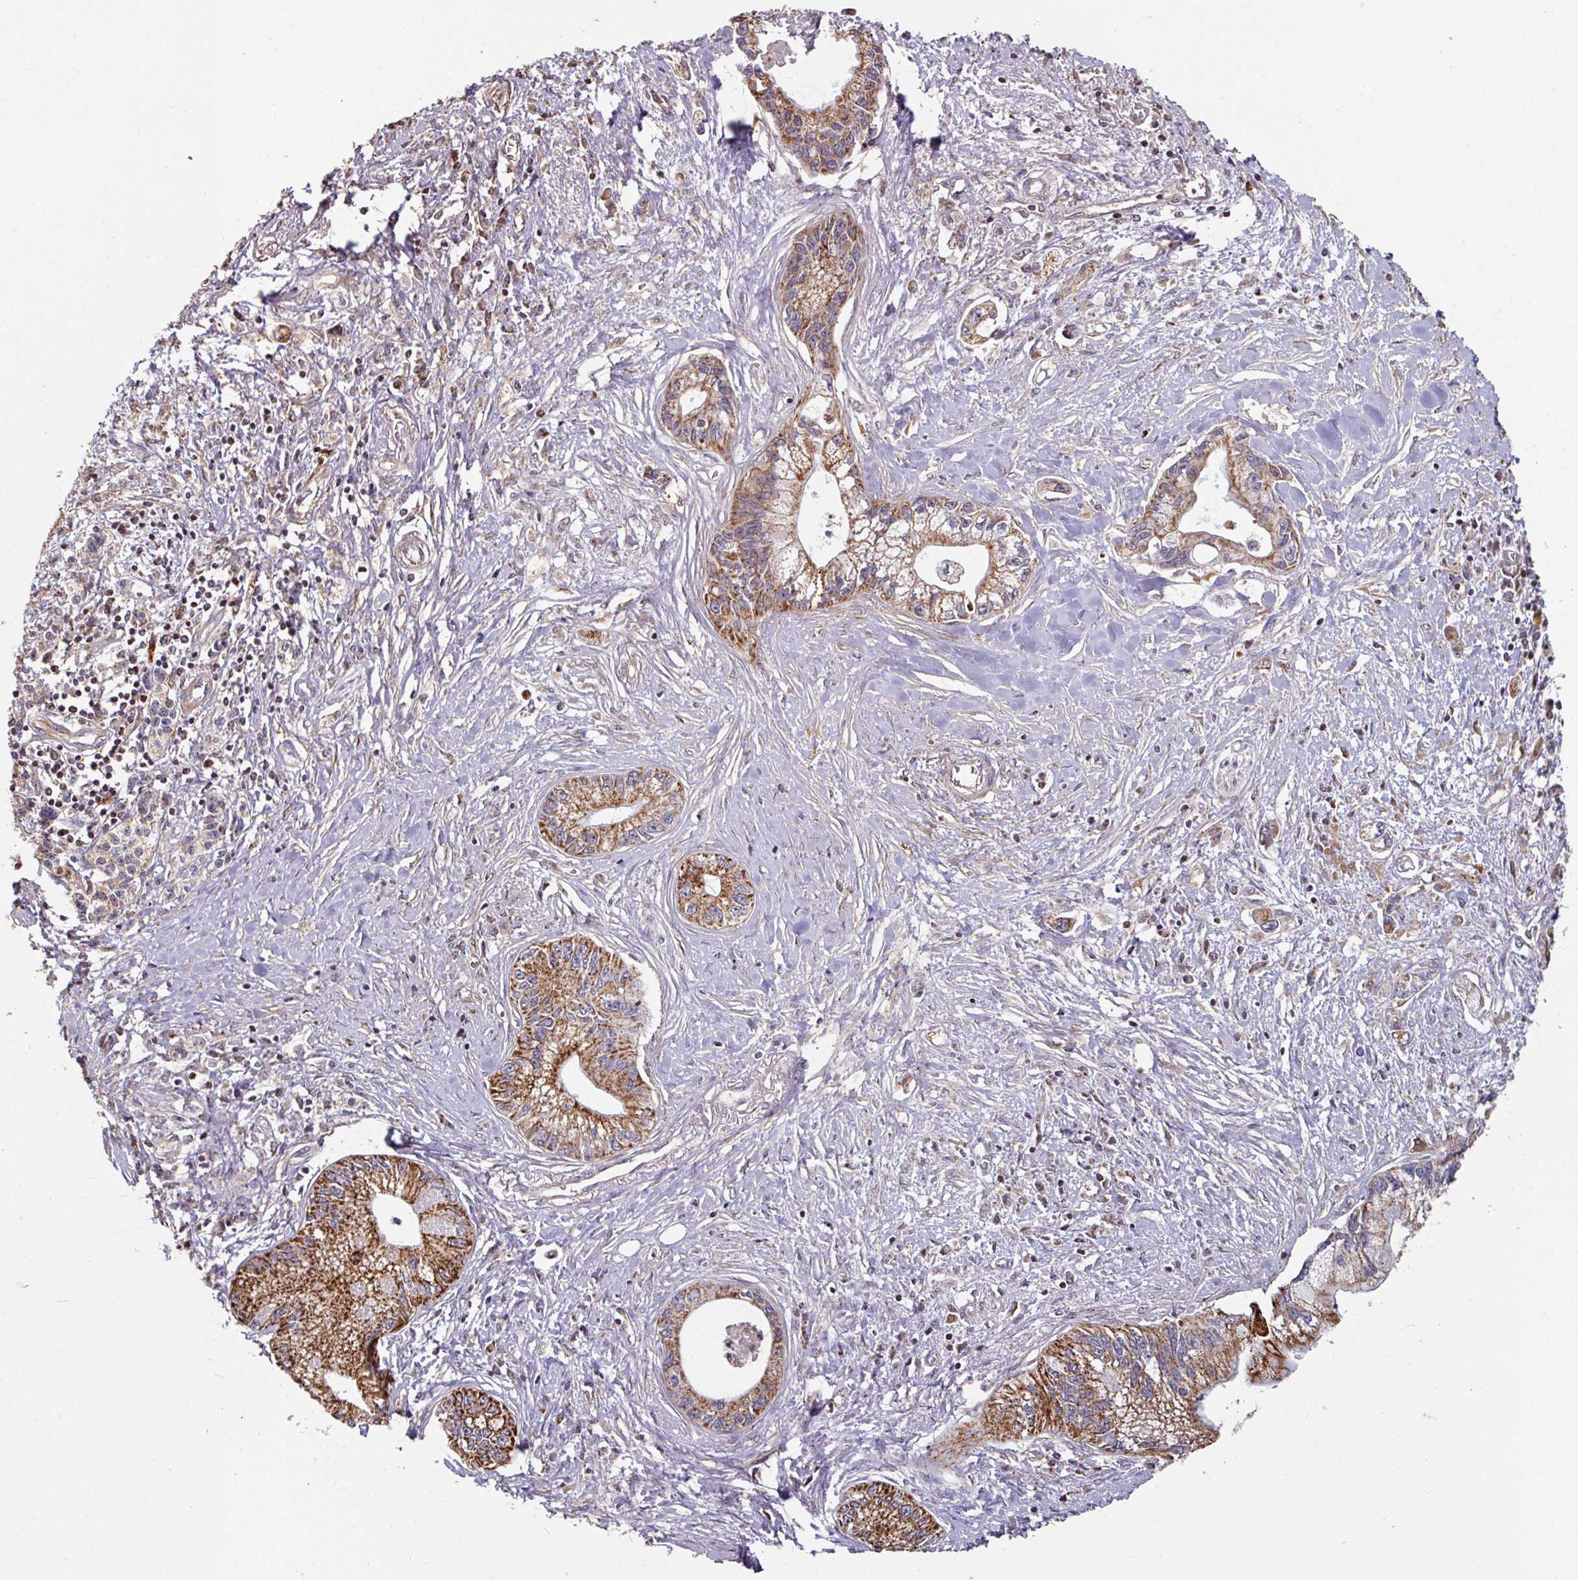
{"staining": {"intensity": "strong", "quantity": ">75%", "location": "cytoplasmic/membranous"}, "tissue": "pancreatic cancer", "cell_type": "Tumor cells", "image_type": "cancer", "snomed": [{"axis": "morphology", "description": "Adenocarcinoma, NOS"}, {"axis": "topography", "description": "Pancreas"}], "caption": "Strong cytoplasmic/membranous positivity for a protein is present in about >75% of tumor cells of pancreatic cancer using IHC.", "gene": "OR2D3", "patient": {"sex": "male", "age": 61}}